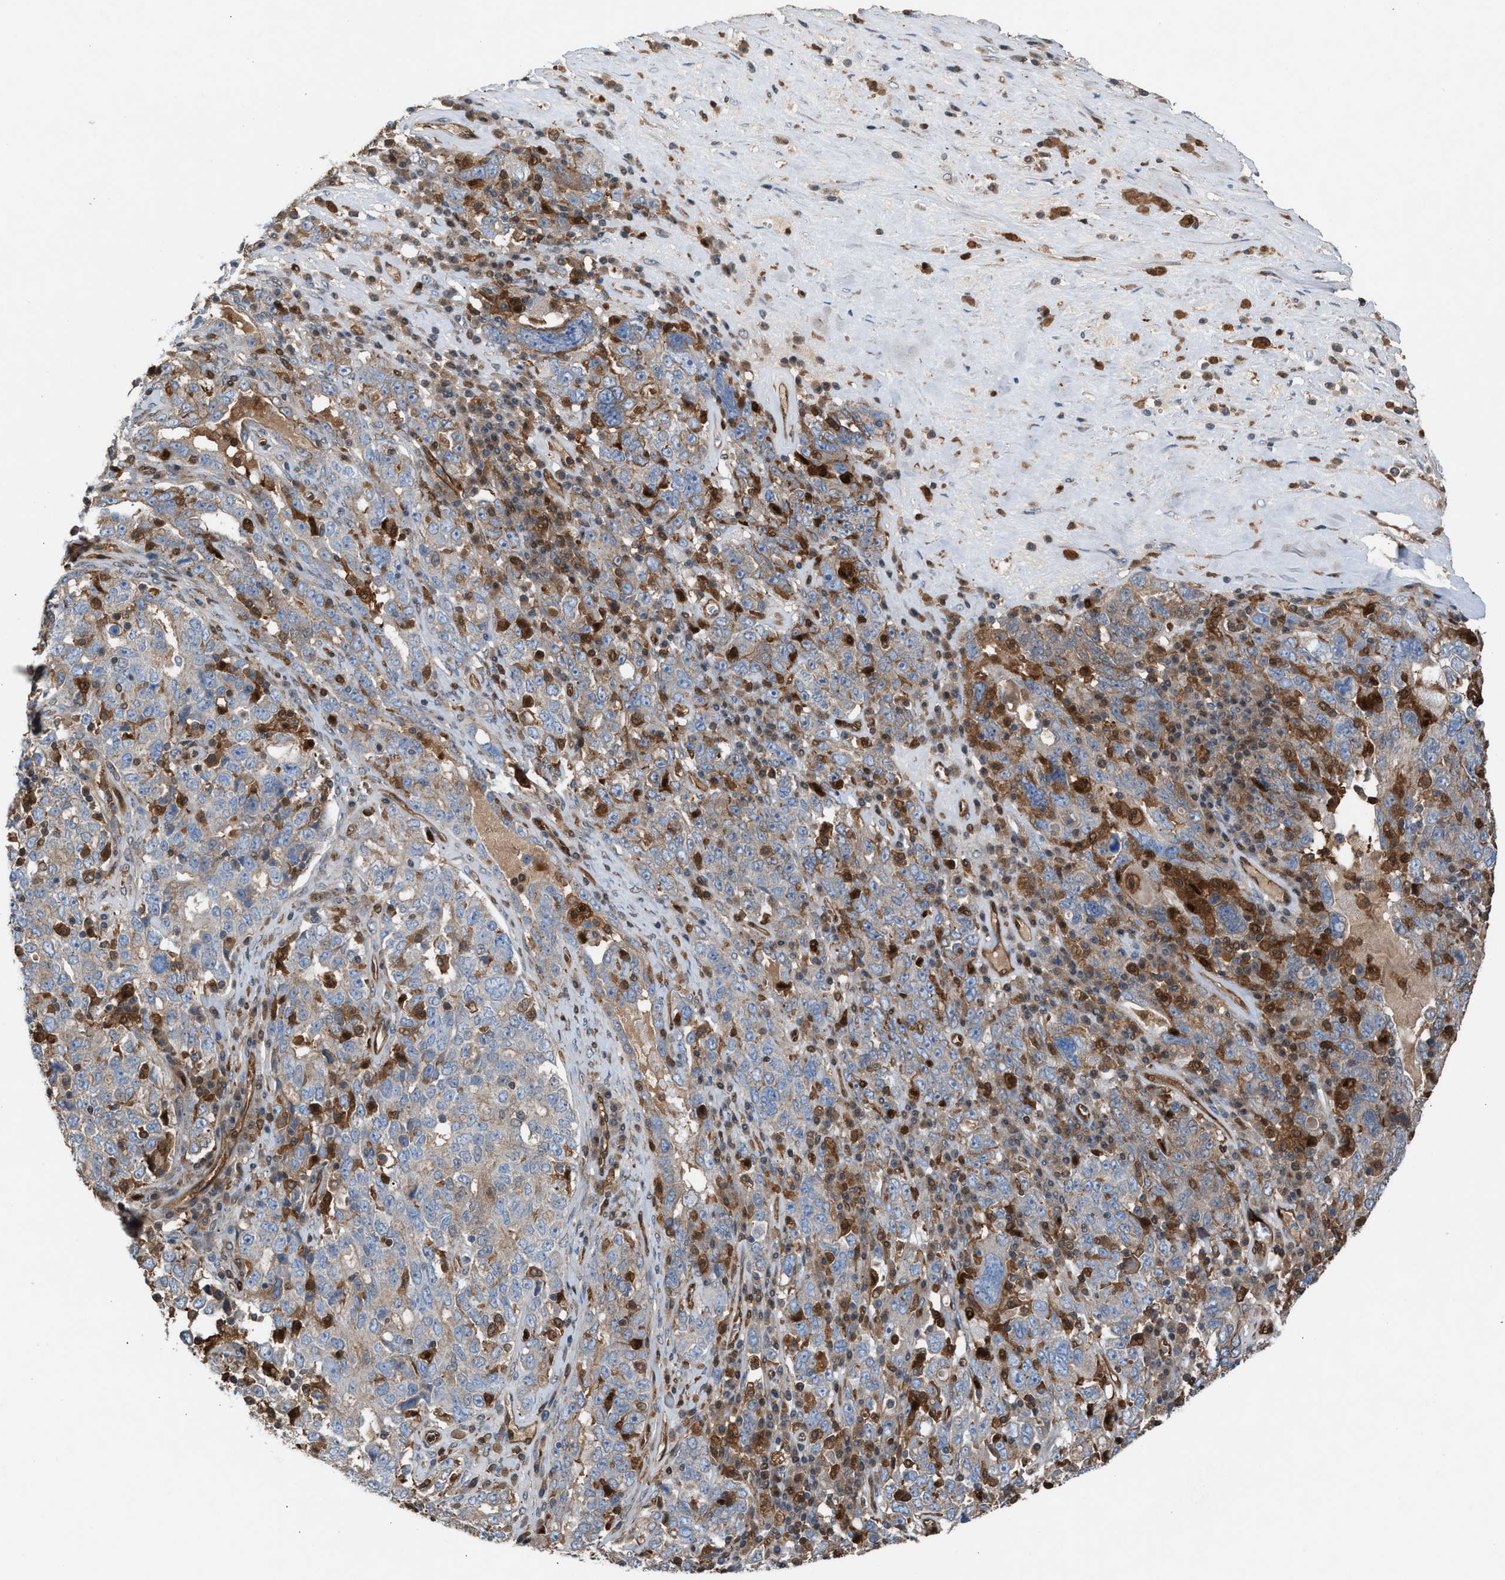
{"staining": {"intensity": "weak", "quantity": "<25%", "location": "cytoplasmic/membranous"}, "tissue": "ovarian cancer", "cell_type": "Tumor cells", "image_type": "cancer", "snomed": [{"axis": "morphology", "description": "Carcinoma, endometroid"}, {"axis": "topography", "description": "Ovary"}], "caption": "There is no significant staining in tumor cells of ovarian cancer (endometroid carcinoma).", "gene": "TPK1", "patient": {"sex": "female", "age": 62}}